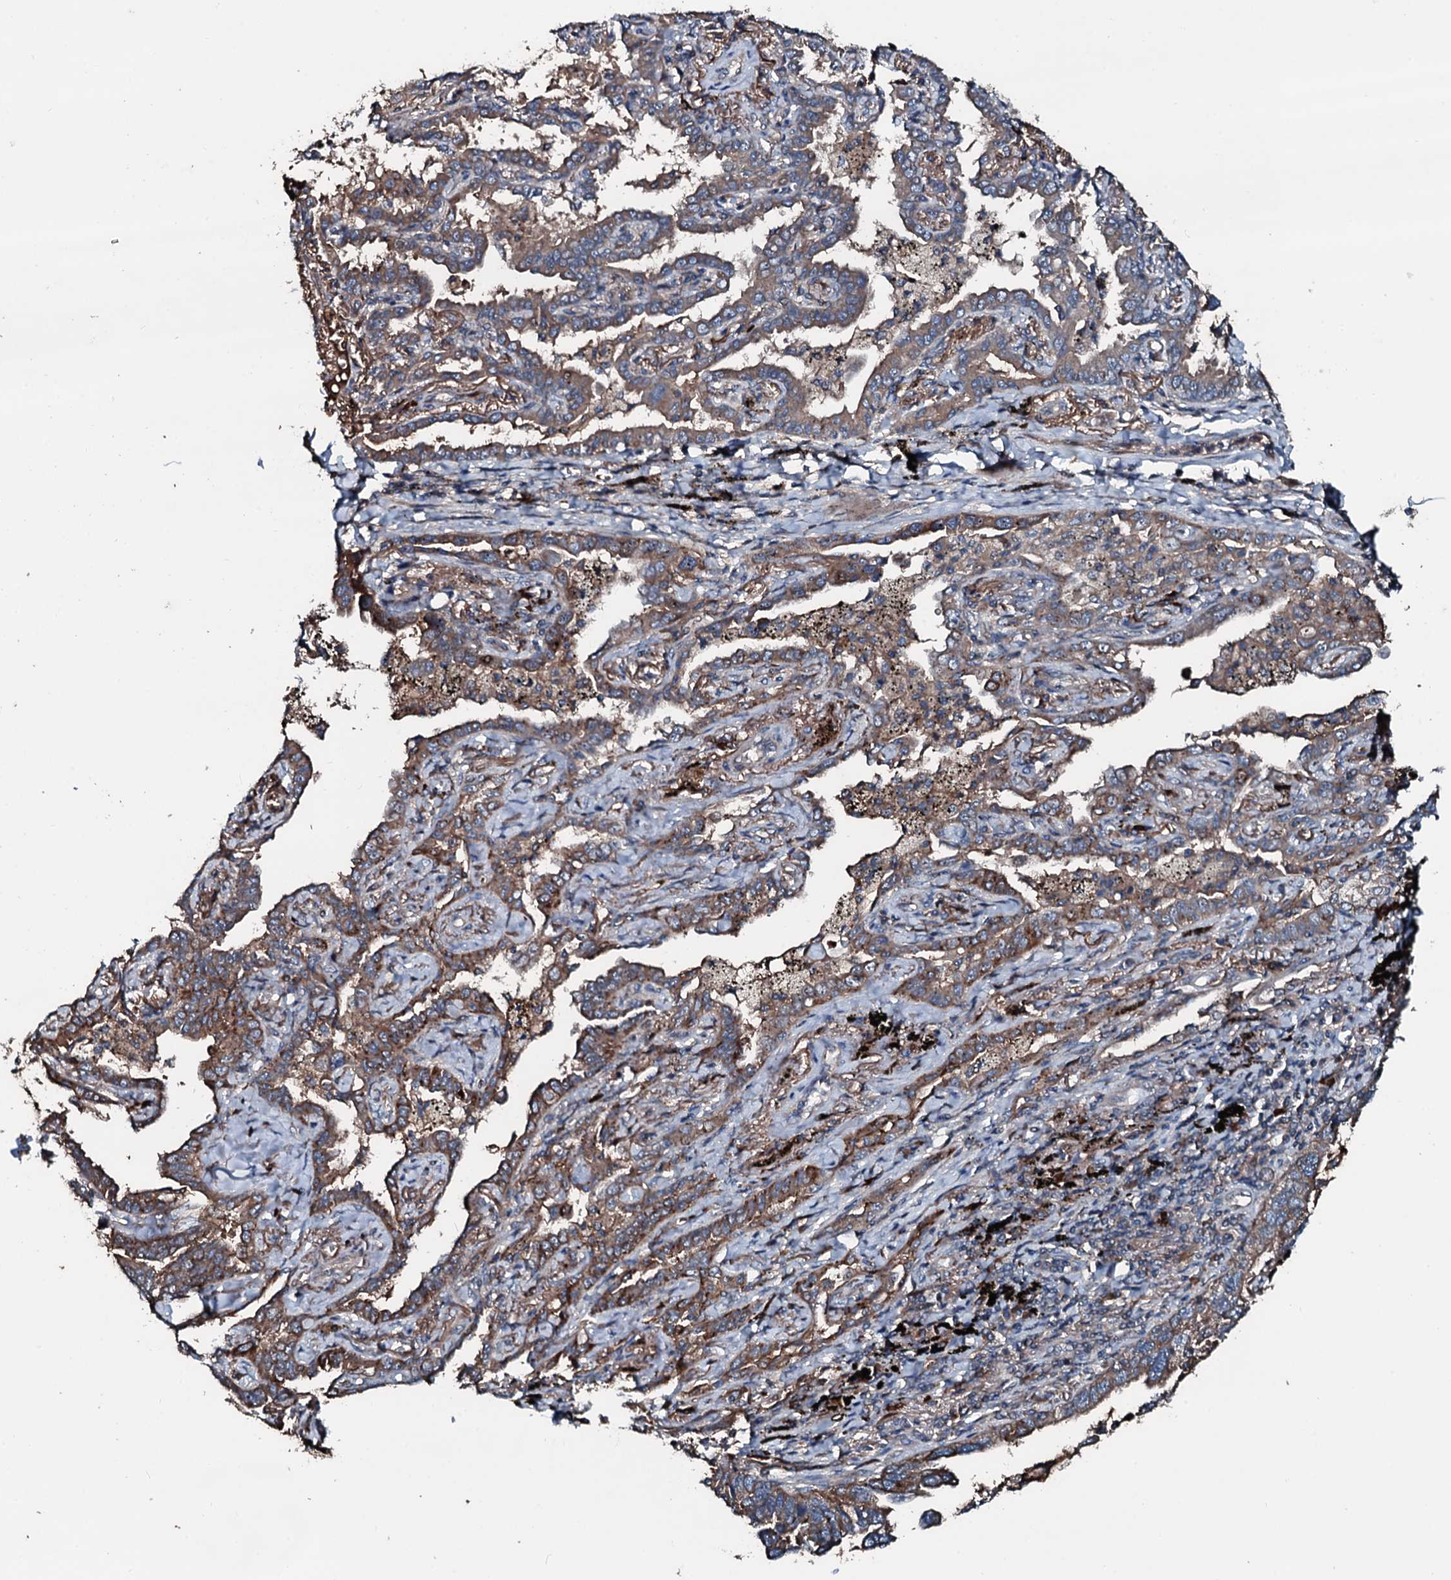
{"staining": {"intensity": "moderate", "quantity": ">75%", "location": "cytoplasmic/membranous"}, "tissue": "lung cancer", "cell_type": "Tumor cells", "image_type": "cancer", "snomed": [{"axis": "morphology", "description": "Adenocarcinoma, NOS"}, {"axis": "topography", "description": "Lung"}], "caption": "A histopathology image of adenocarcinoma (lung) stained for a protein demonstrates moderate cytoplasmic/membranous brown staining in tumor cells.", "gene": "AARS1", "patient": {"sex": "male", "age": 67}}